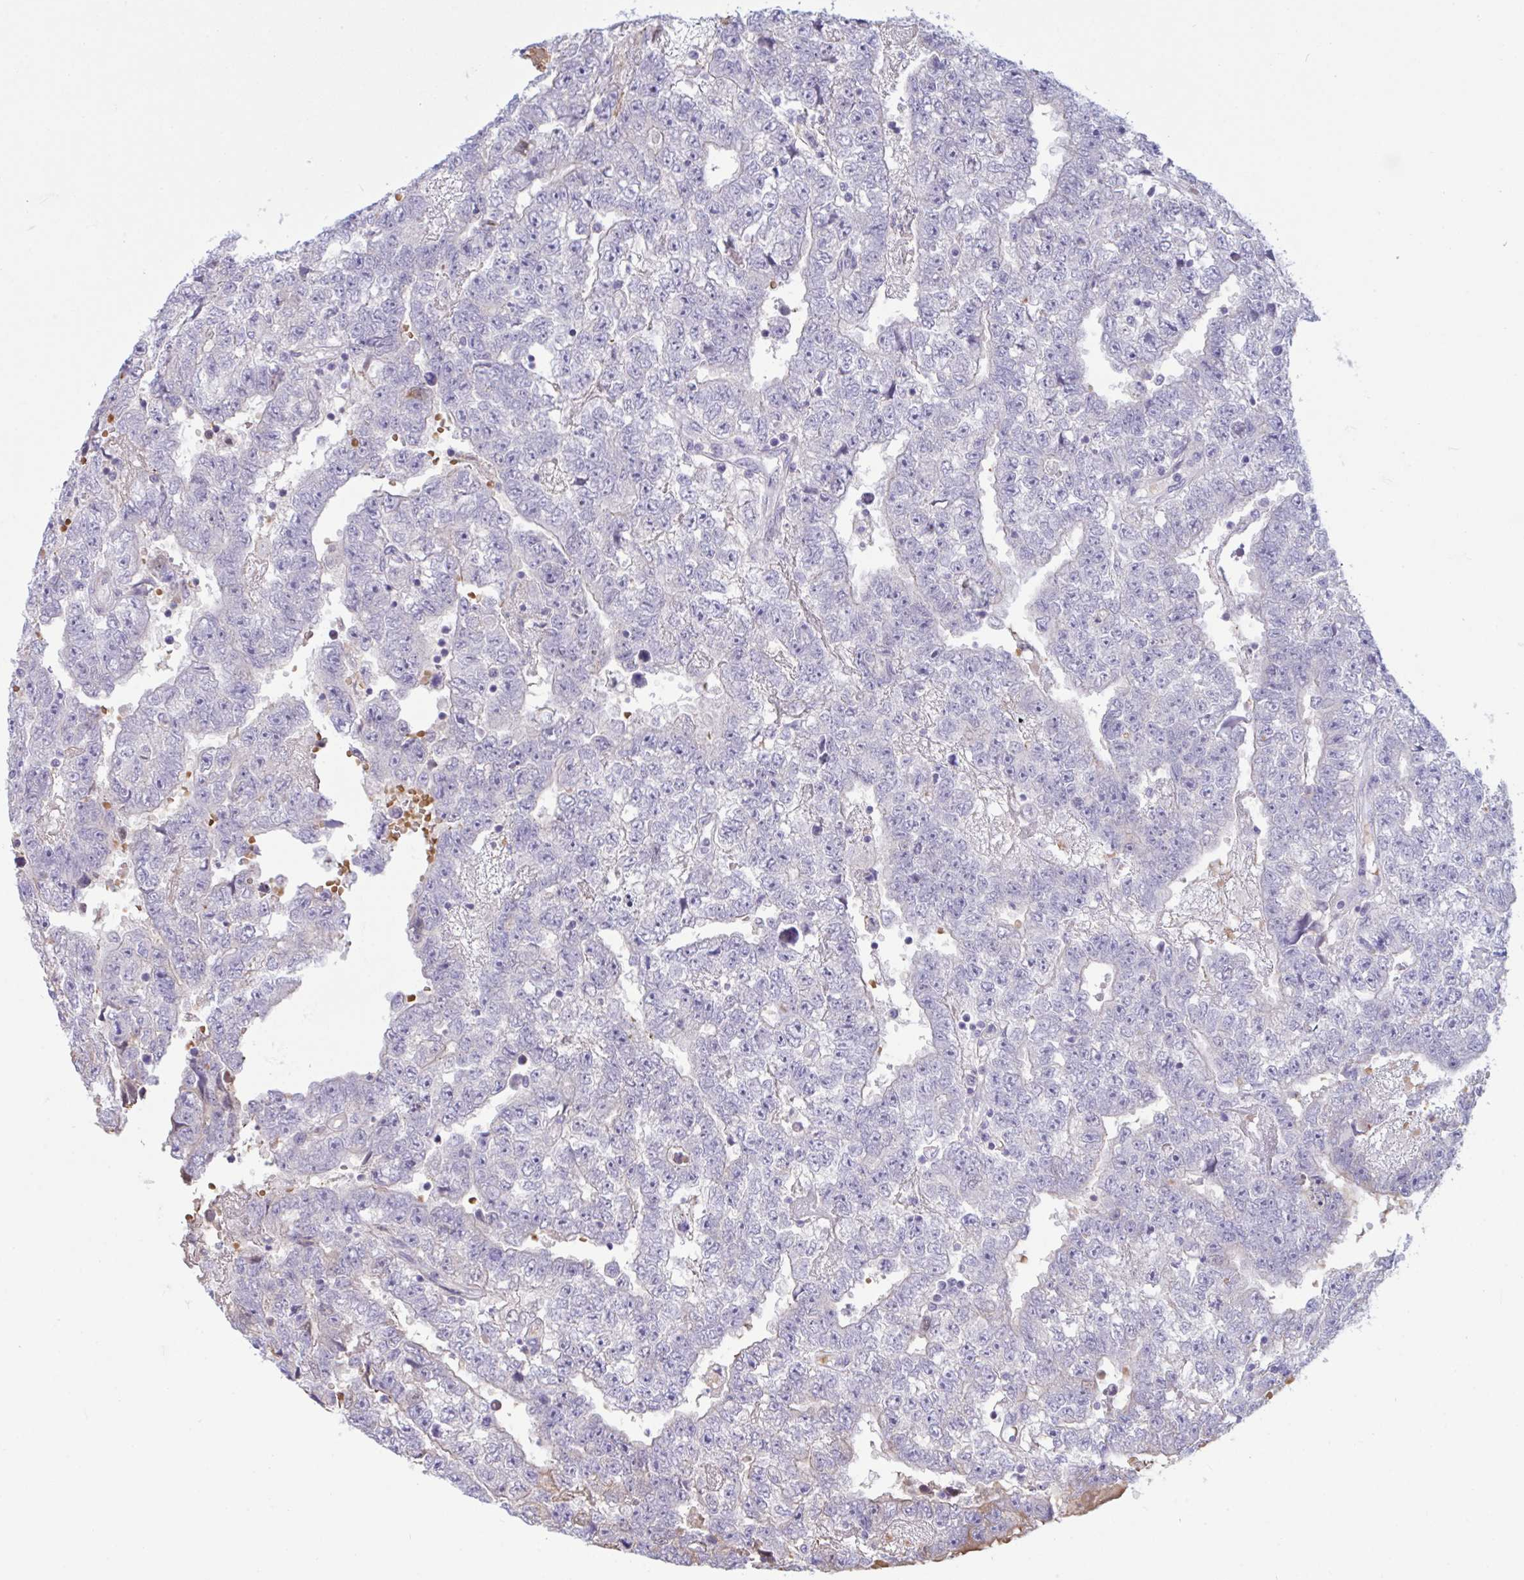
{"staining": {"intensity": "negative", "quantity": "none", "location": "none"}, "tissue": "testis cancer", "cell_type": "Tumor cells", "image_type": "cancer", "snomed": [{"axis": "morphology", "description": "Carcinoma, Embryonal, NOS"}, {"axis": "topography", "description": "Testis"}], "caption": "Protein analysis of embryonal carcinoma (testis) exhibits no significant expression in tumor cells.", "gene": "VWC2", "patient": {"sex": "male", "age": 25}}